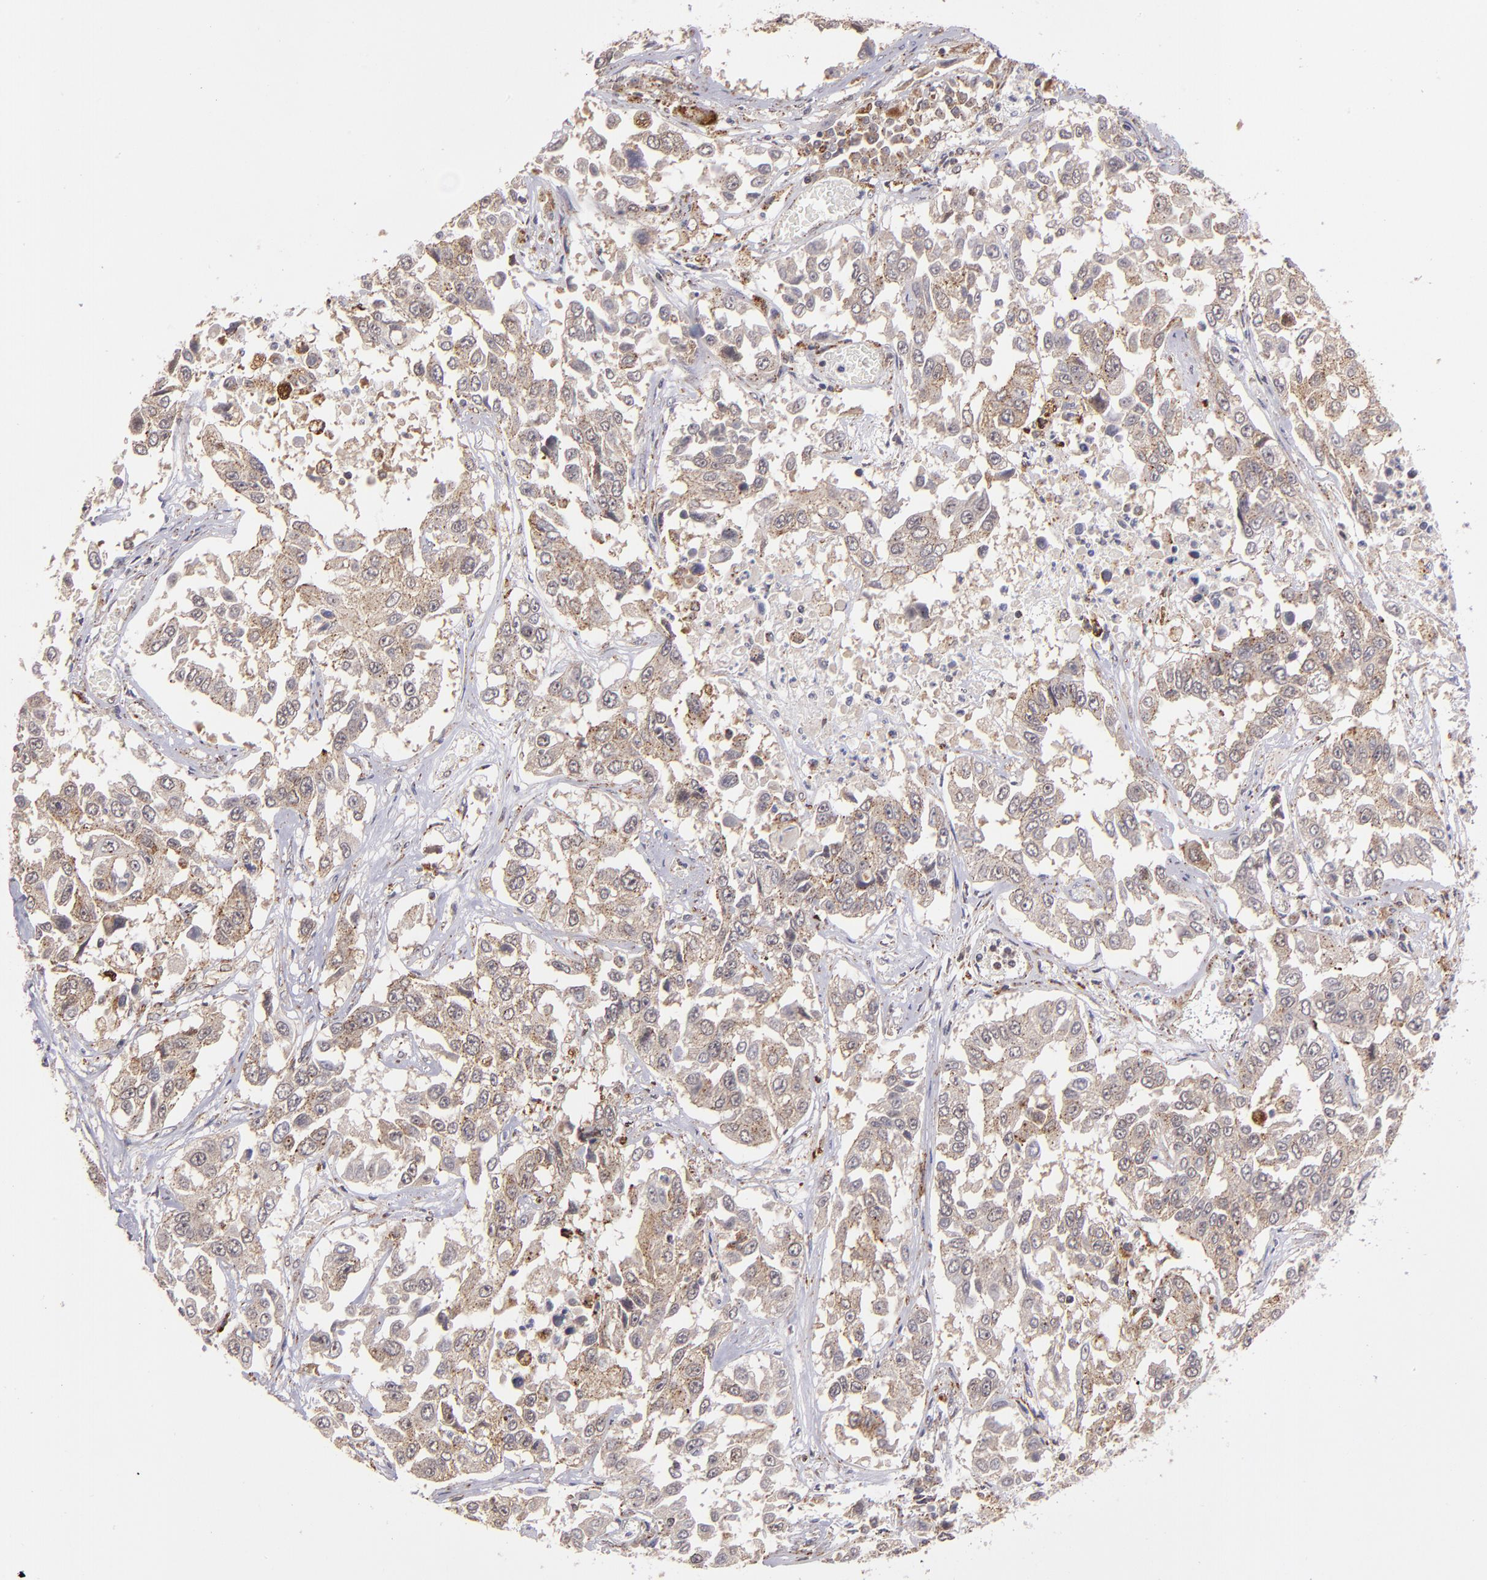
{"staining": {"intensity": "weak", "quantity": ">75%", "location": "cytoplasmic/membranous"}, "tissue": "lung cancer", "cell_type": "Tumor cells", "image_type": "cancer", "snomed": [{"axis": "morphology", "description": "Squamous cell carcinoma, NOS"}, {"axis": "topography", "description": "Lung"}], "caption": "Lung cancer (squamous cell carcinoma) stained for a protein (brown) demonstrates weak cytoplasmic/membranous positive expression in approximately >75% of tumor cells.", "gene": "ZFYVE1", "patient": {"sex": "male", "age": 71}}